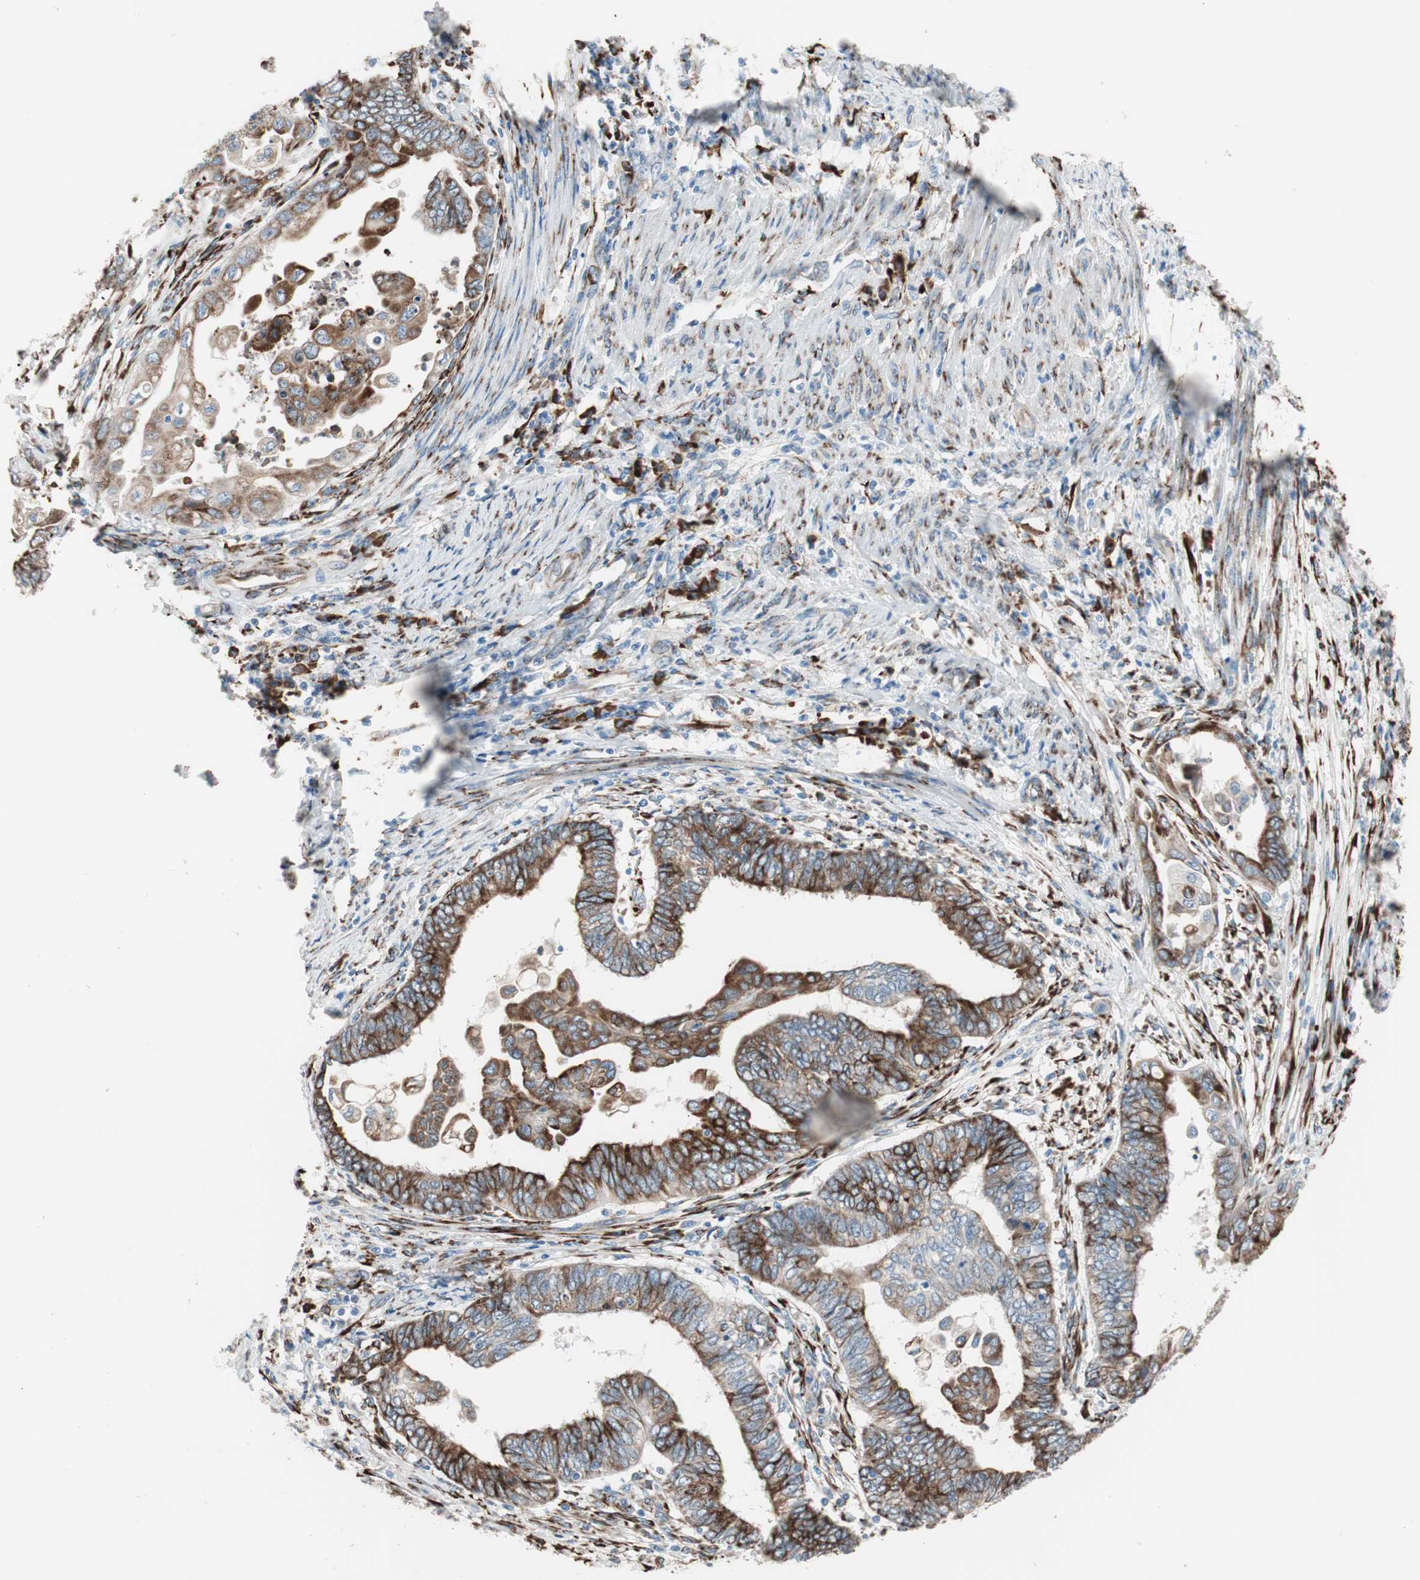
{"staining": {"intensity": "strong", "quantity": ">75%", "location": "cytoplasmic/membranous"}, "tissue": "endometrial cancer", "cell_type": "Tumor cells", "image_type": "cancer", "snomed": [{"axis": "morphology", "description": "Adenocarcinoma, NOS"}, {"axis": "topography", "description": "Uterus"}, {"axis": "topography", "description": "Endometrium"}], "caption": "Protein expression analysis of human endometrial cancer reveals strong cytoplasmic/membranous expression in about >75% of tumor cells.", "gene": "P4HTM", "patient": {"sex": "female", "age": 70}}